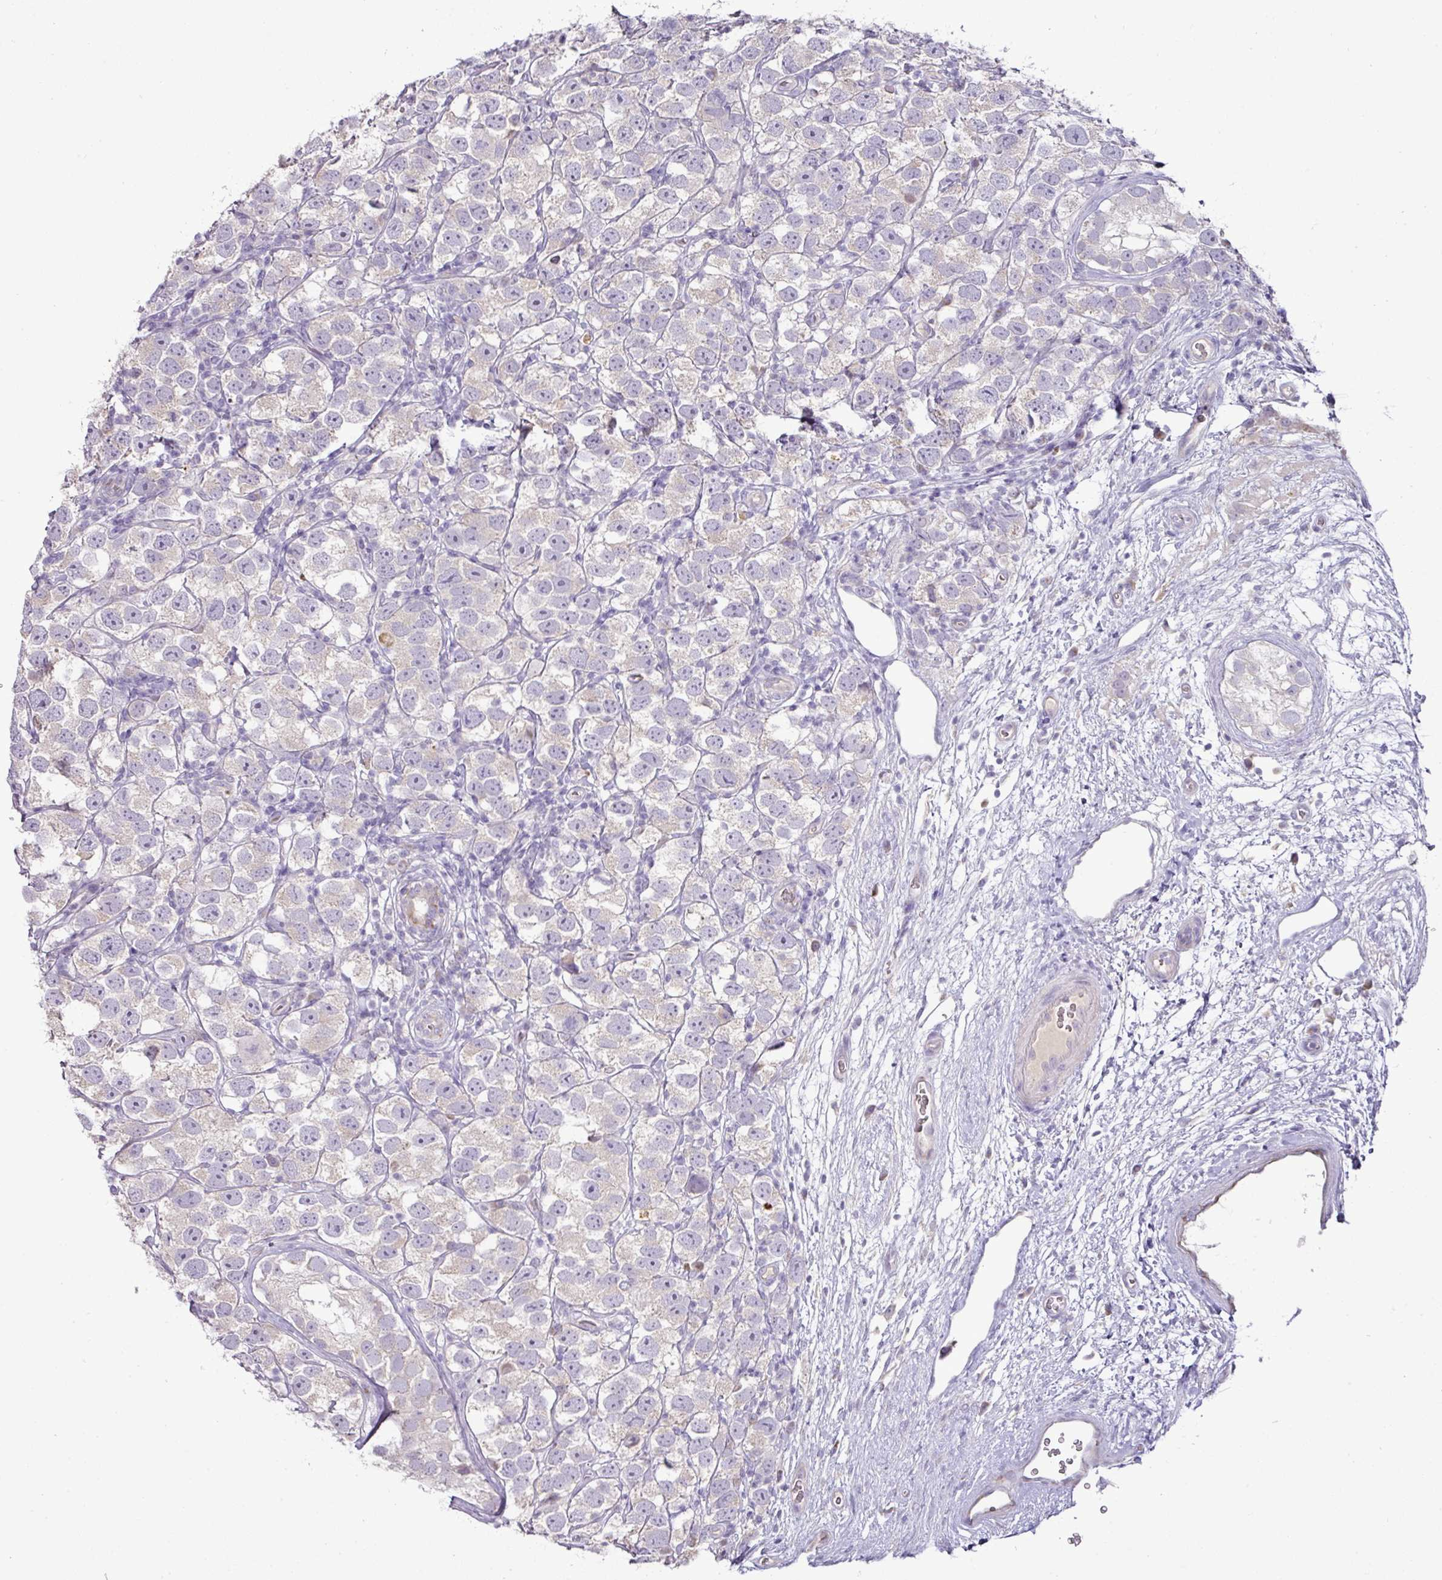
{"staining": {"intensity": "negative", "quantity": "none", "location": "none"}, "tissue": "testis cancer", "cell_type": "Tumor cells", "image_type": "cancer", "snomed": [{"axis": "morphology", "description": "Seminoma, NOS"}, {"axis": "topography", "description": "Testis"}], "caption": "A histopathology image of human seminoma (testis) is negative for staining in tumor cells.", "gene": "BRINP2", "patient": {"sex": "male", "age": 26}}